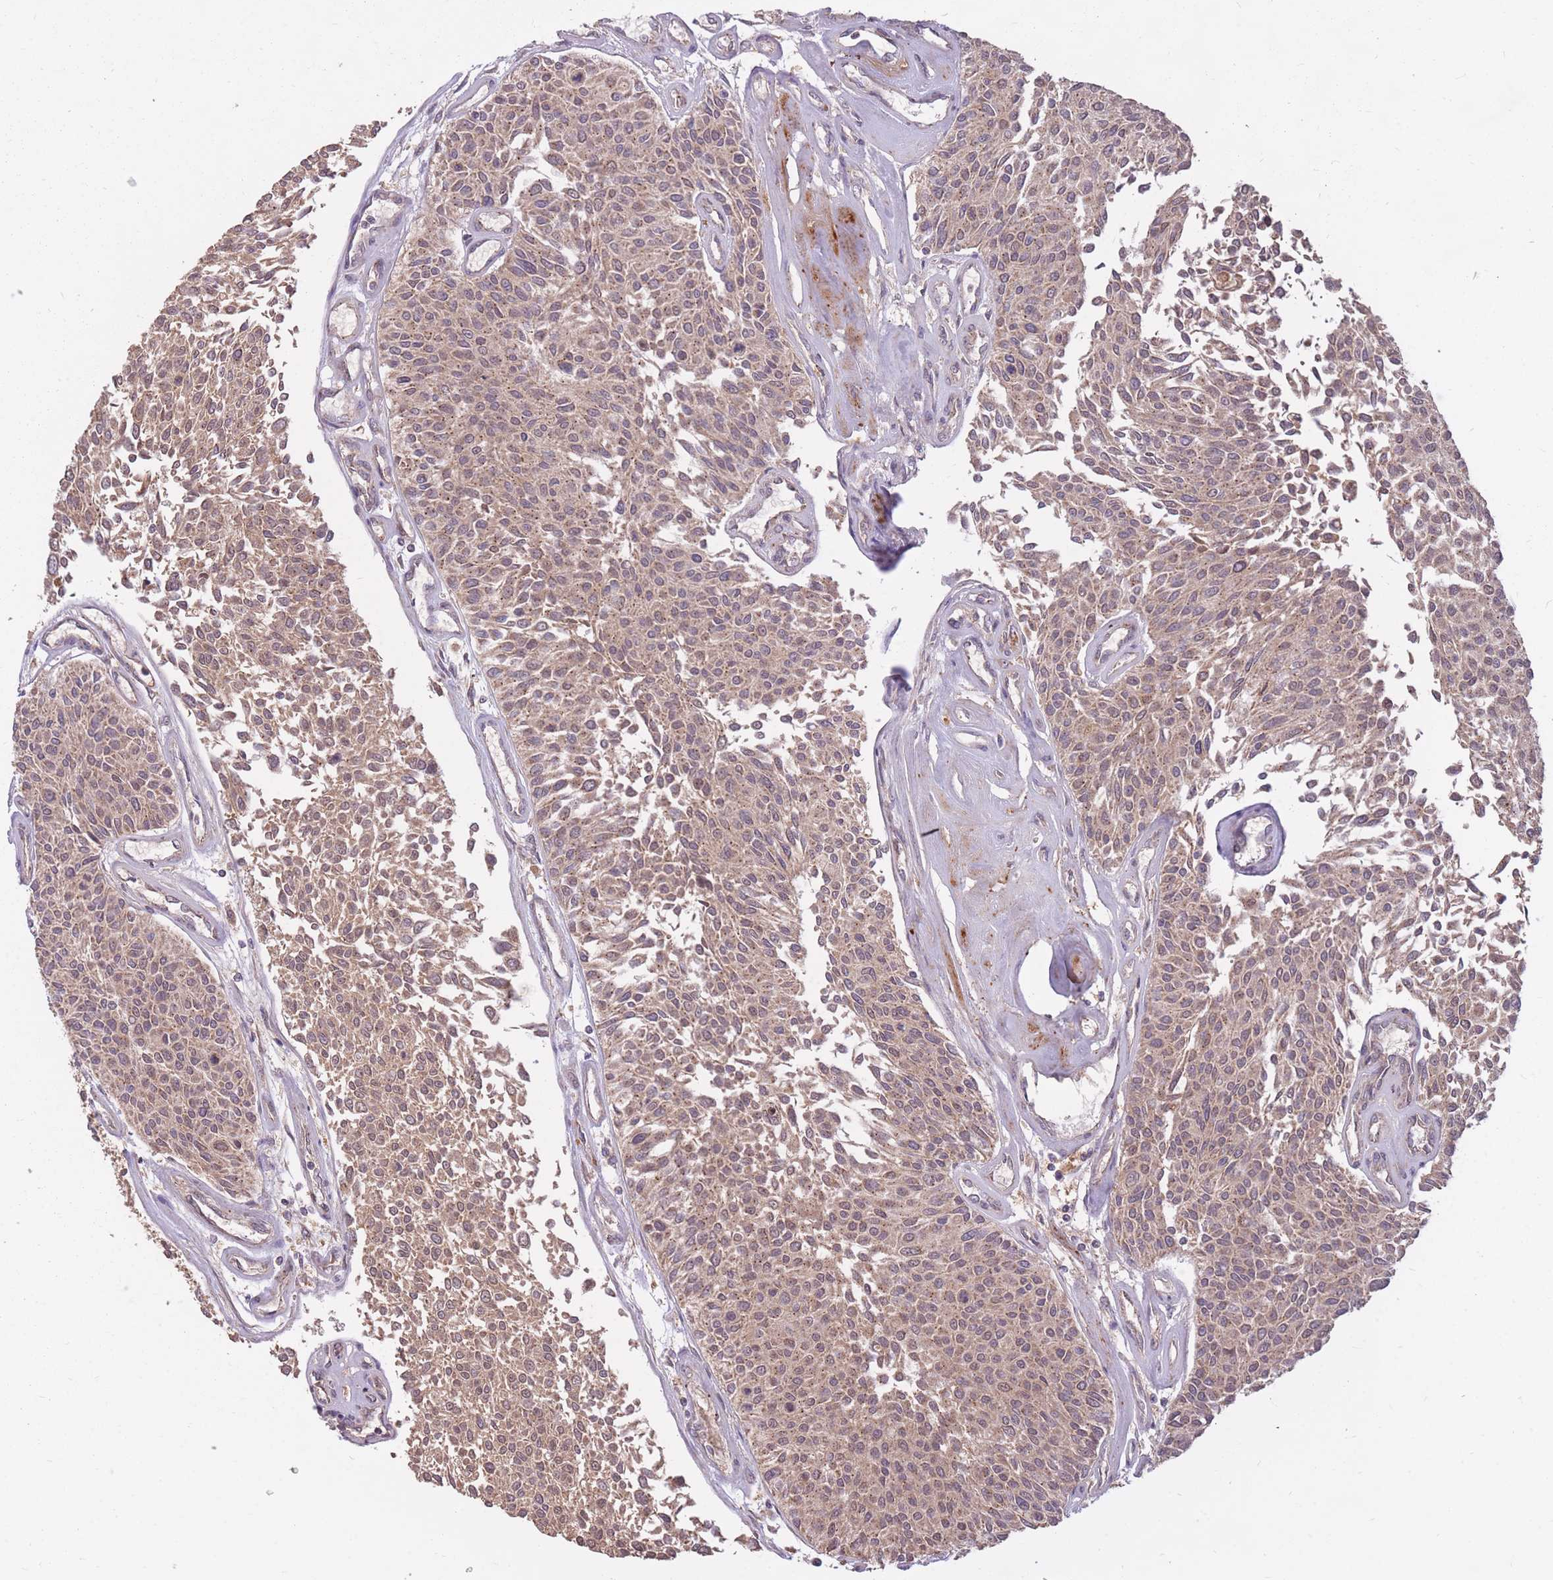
{"staining": {"intensity": "weak", "quantity": ">75%", "location": "cytoplasmic/membranous"}, "tissue": "urothelial cancer", "cell_type": "Tumor cells", "image_type": "cancer", "snomed": [{"axis": "morphology", "description": "Urothelial carcinoma, NOS"}, {"axis": "topography", "description": "Urinary bladder"}], "caption": "There is low levels of weak cytoplasmic/membranous expression in tumor cells of transitional cell carcinoma, as demonstrated by immunohistochemical staining (brown color).", "gene": "IGF2BP2", "patient": {"sex": "male", "age": 55}}